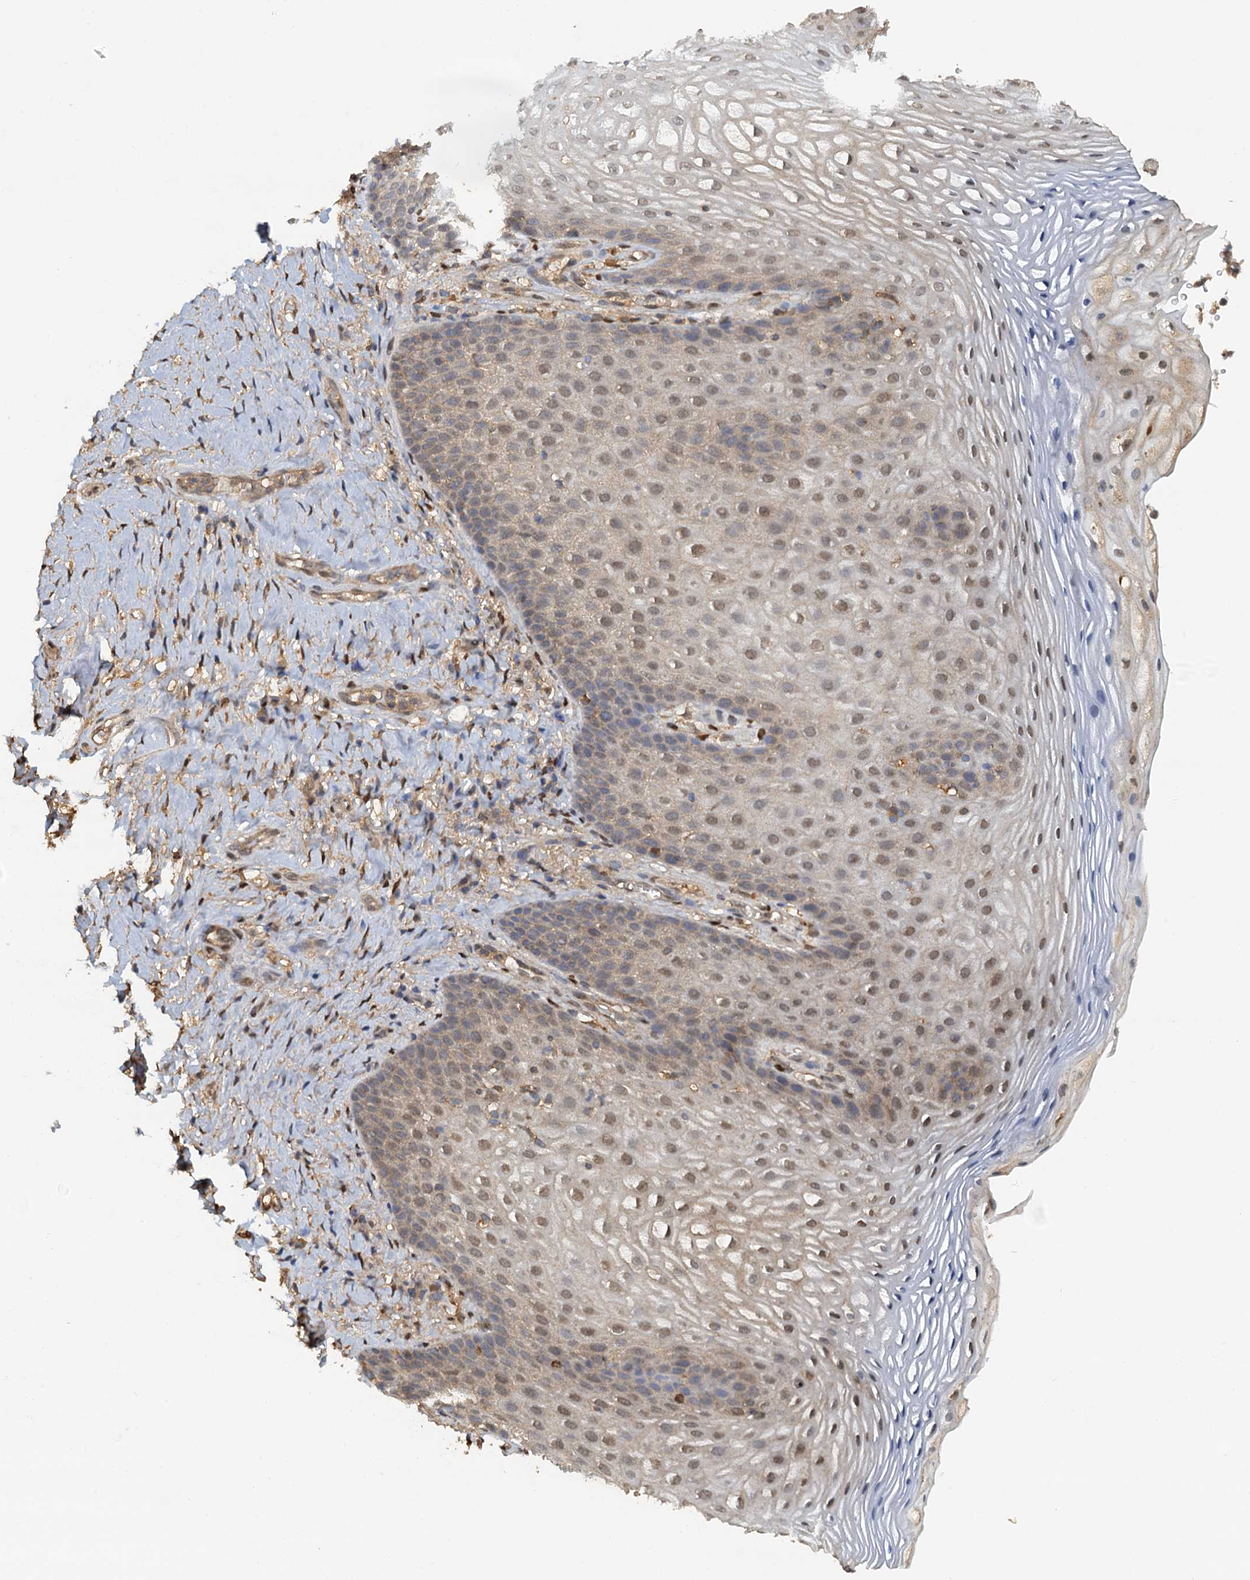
{"staining": {"intensity": "moderate", "quantity": "25%-75%", "location": "nuclear"}, "tissue": "vagina", "cell_type": "Squamous epithelial cells", "image_type": "normal", "snomed": [{"axis": "morphology", "description": "Normal tissue, NOS"}, {"axis": "topography", "description": "Vagina"}], "caption": "Moderate nuclear staining is identified in about 25%-75% of squamous epithelial cells in normal vagina. (brown staining indicates protein expression, while blue staining denotes nuclei).", "gene": "UBL7", "patient": {"sex": "female", "age": 60}}